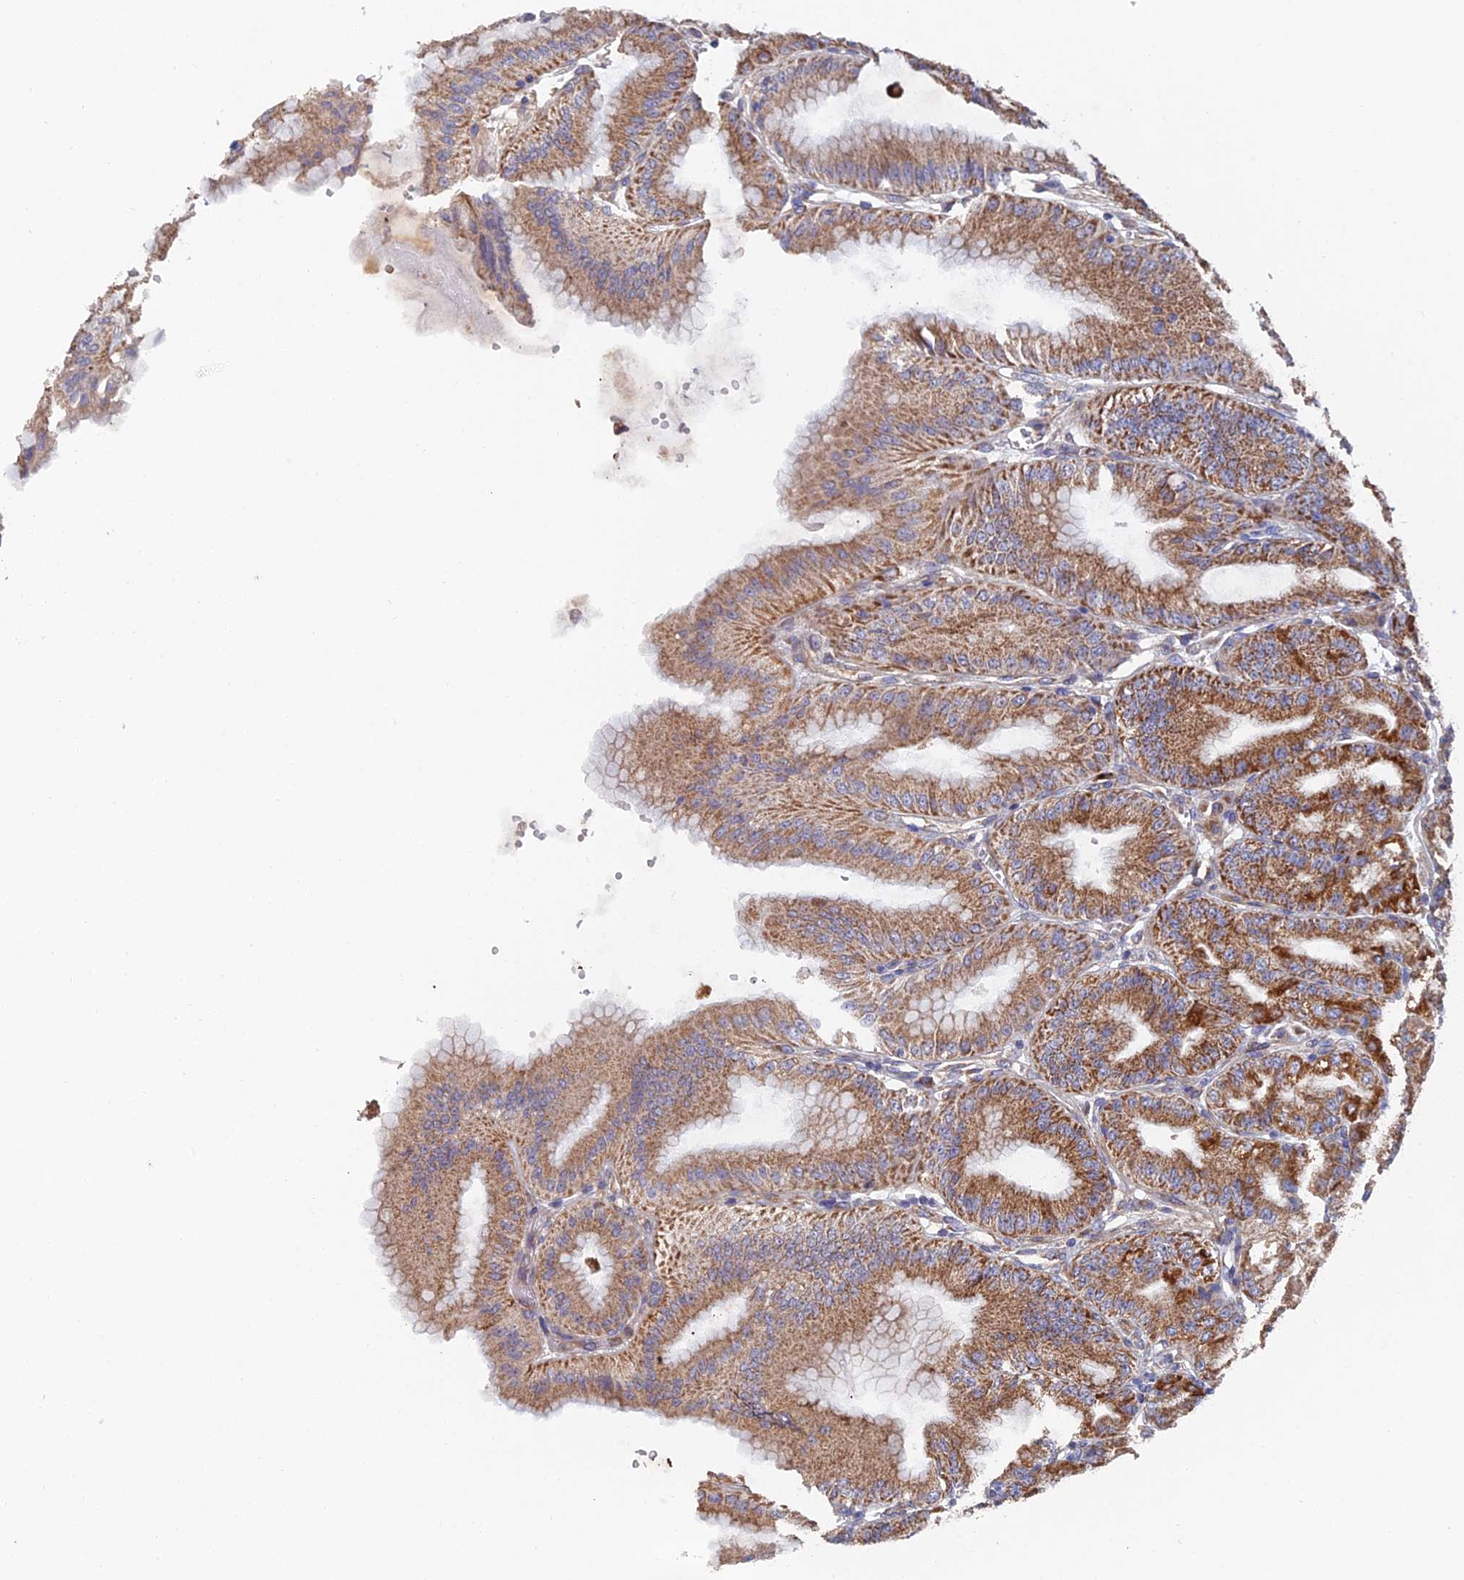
{"staining": {"intensity": "strong", "quantity": "25%-75%", "location": "cytoplasmic/membranous"}, "tissue": "stomach", "cell_type": "Glandular cells", "image_type": "normal", "snomed": [{"axis": "morphology", "description": "Normal tissue, NOS"}, {"axis": "topography", "description": "Stomach, lower"}], "caption": "Glandular cells reveal high levels of strong cytoplasmic/membranous positivity in approximately 25%-75% of cells in normal human stomach.", "gene": "ECSIT", "patient": {"sex": "male", "age": 71}}